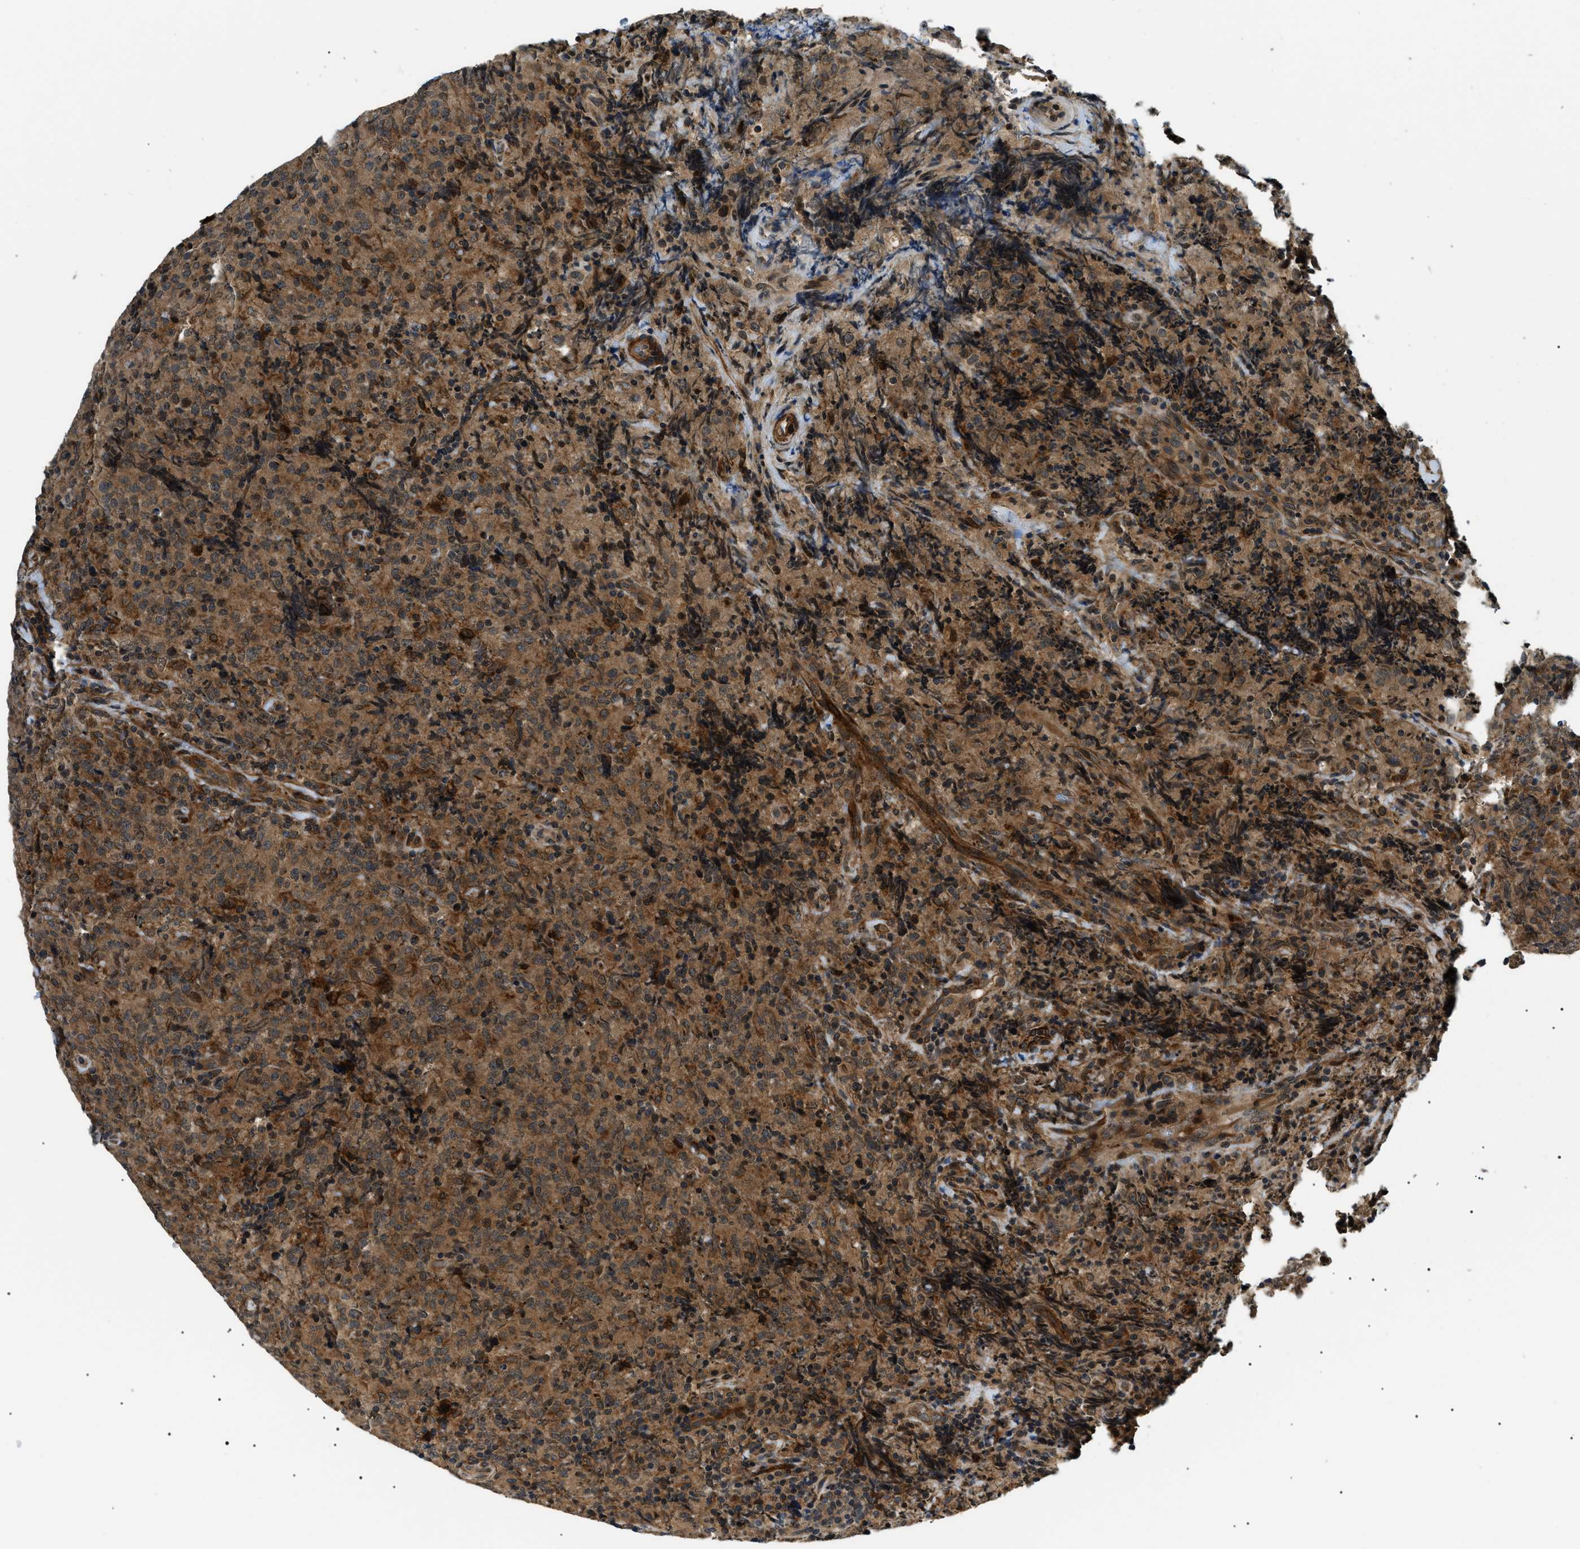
{"staining": {"intensity": "moderate", "quantity": ">75%", "location": "cytoplasmic/membranous"}, "tissue": "lymphoma", "cell_type": "Tumor cells", "image_type": "cancer", "snomed": [{"axis": "morphology", "description": "Malignant lymphoma, non-Hodgkin's type, High grade"}, {"axis": "topography", "description": "Tonsil"}], "caption": "Brown immunohistochemical staining in human lymphoma displays moderate cytoplasmic/membranous expression in about >75% of tumor cells.", "gene": "ATP6AP1", "patient": {"sex": "female", "age": 36}}